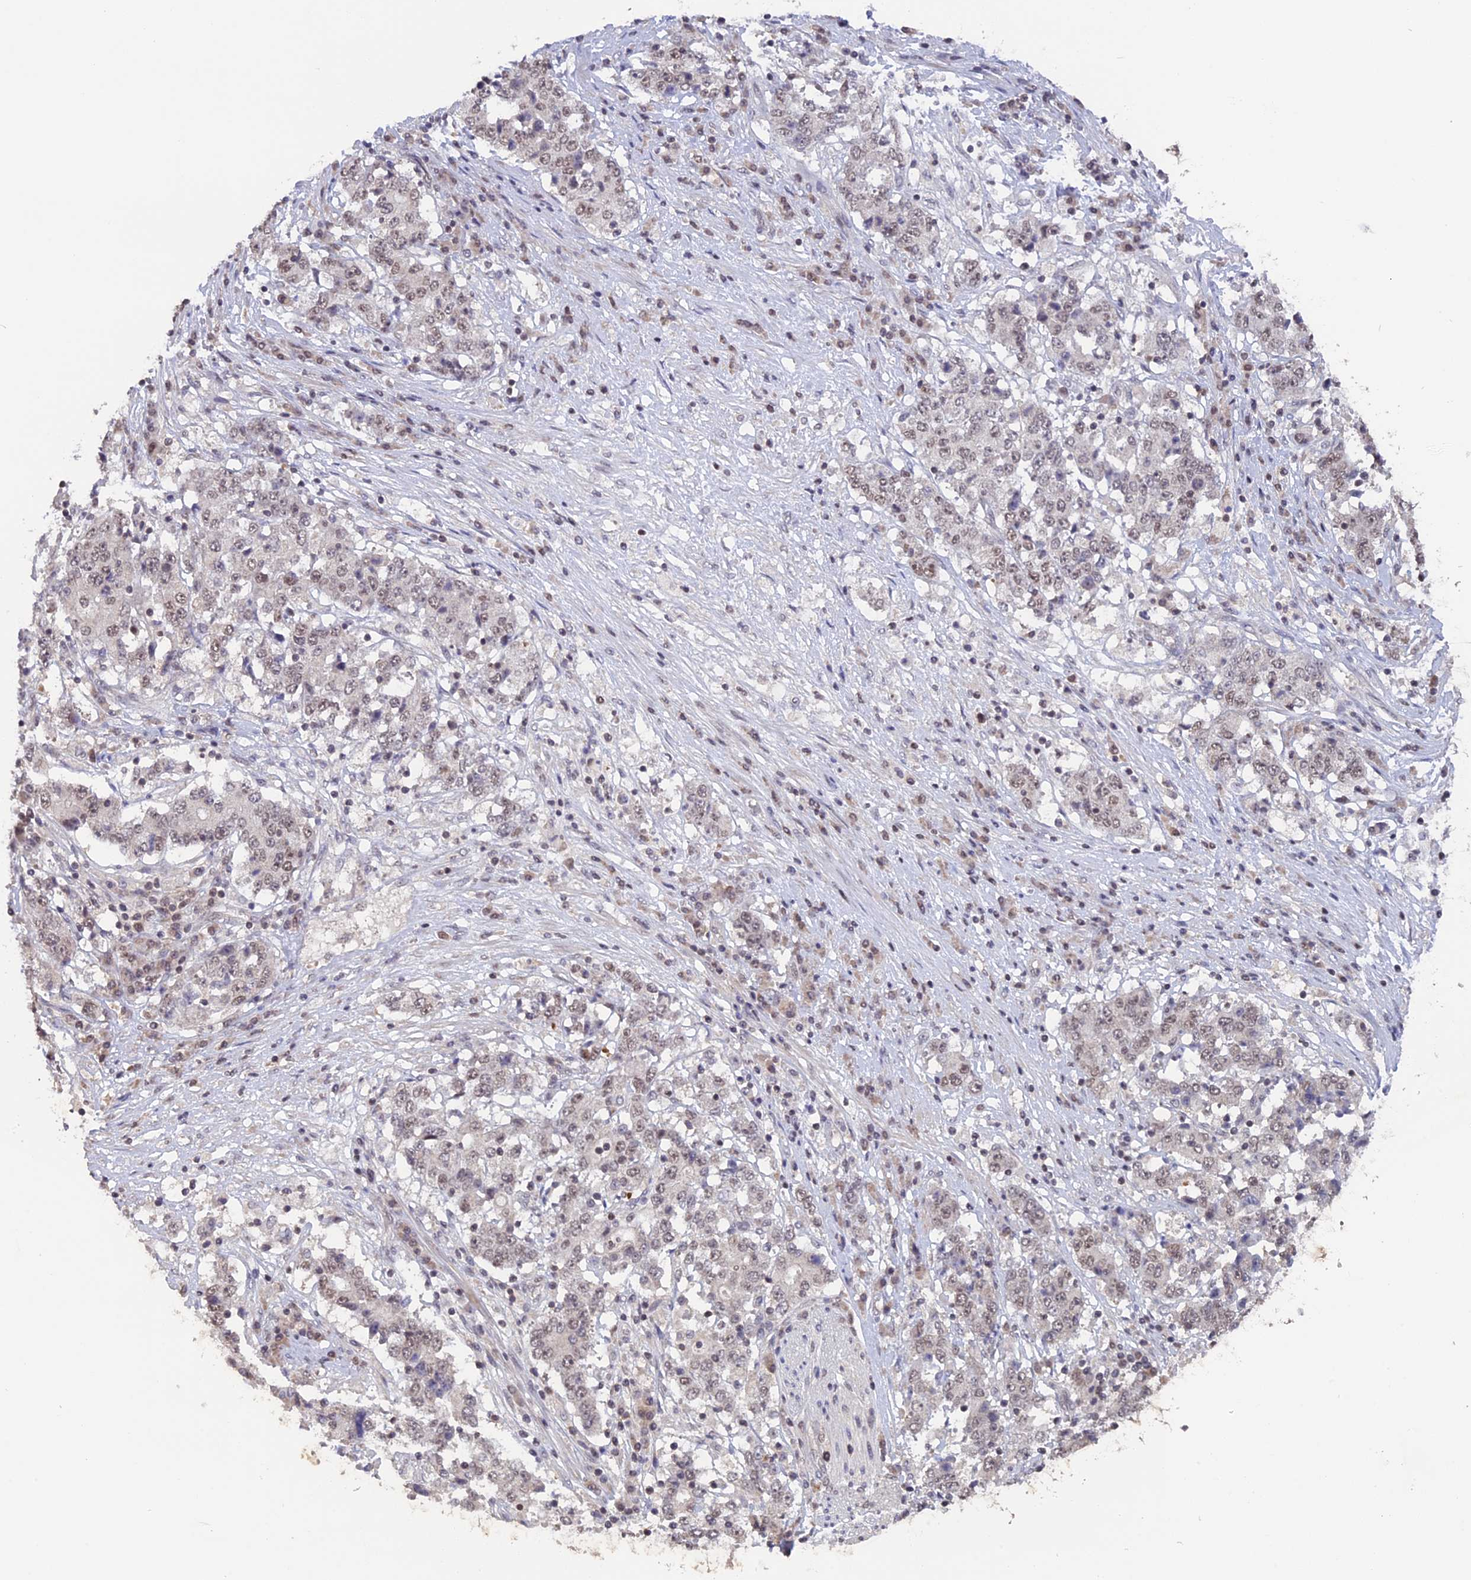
{"staining": {"intensity": "weak", "quantity": "25%-75%", "location": "nuclear"}, "tissue": "stomach cancer", "cell_type": "Tumor cells", "image_type": "cancer", "snomed": [{"axis": "morphology", "description": "Adenocarcinoma, NOS"}, {"axis": "topography", "description": "Stomach"}], "caption": "Immunohistochemical staining of stomach adenocarcinoma demonstrates weak nuclear protein positivity in approximately 25%-75% of tumor cells. (DAB (3,3'-diaminobenzidine) = brown stain, brightfield microscopy at high magnification).", "gene": "RFC5", "patient": {"sex": "male", "age": 59}}